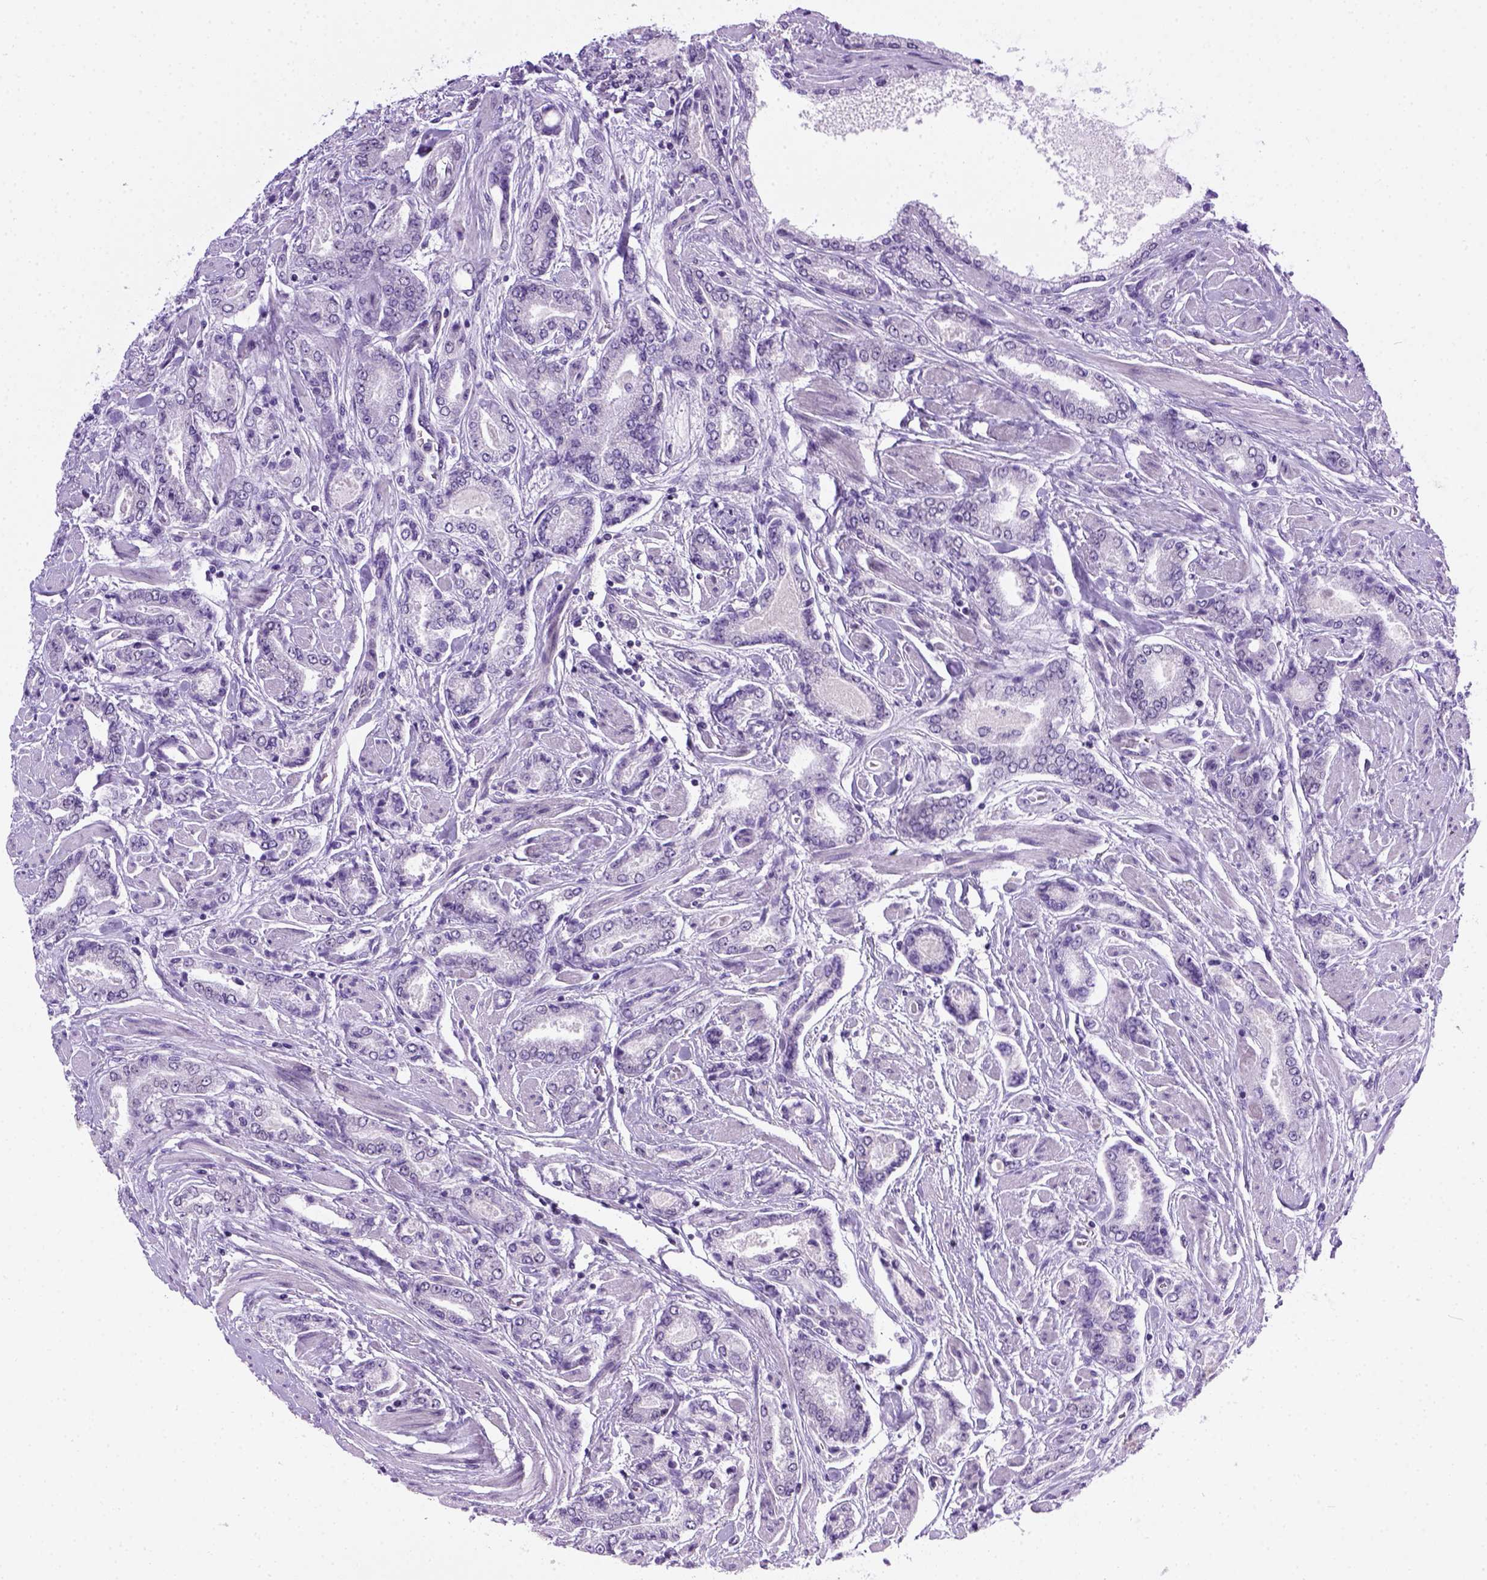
{"staining": {"intensity": "negative", "quantity": "none", "location": "none"}, "tissue": "prostate cancer", "cell_type": "Tumor cells", "image_type": "cancer", "snomed": [{"axis": "morphology", "description": "Adenocarcinoma, NOS"}, {"axis": "topography", "description": "Prostate"}], "caption": "Tumor cells are negative for brown protein staining in prostate adenocarcinoma.", "gene": "FAM184B", "patient": {"sex": "male", "age": 64}}